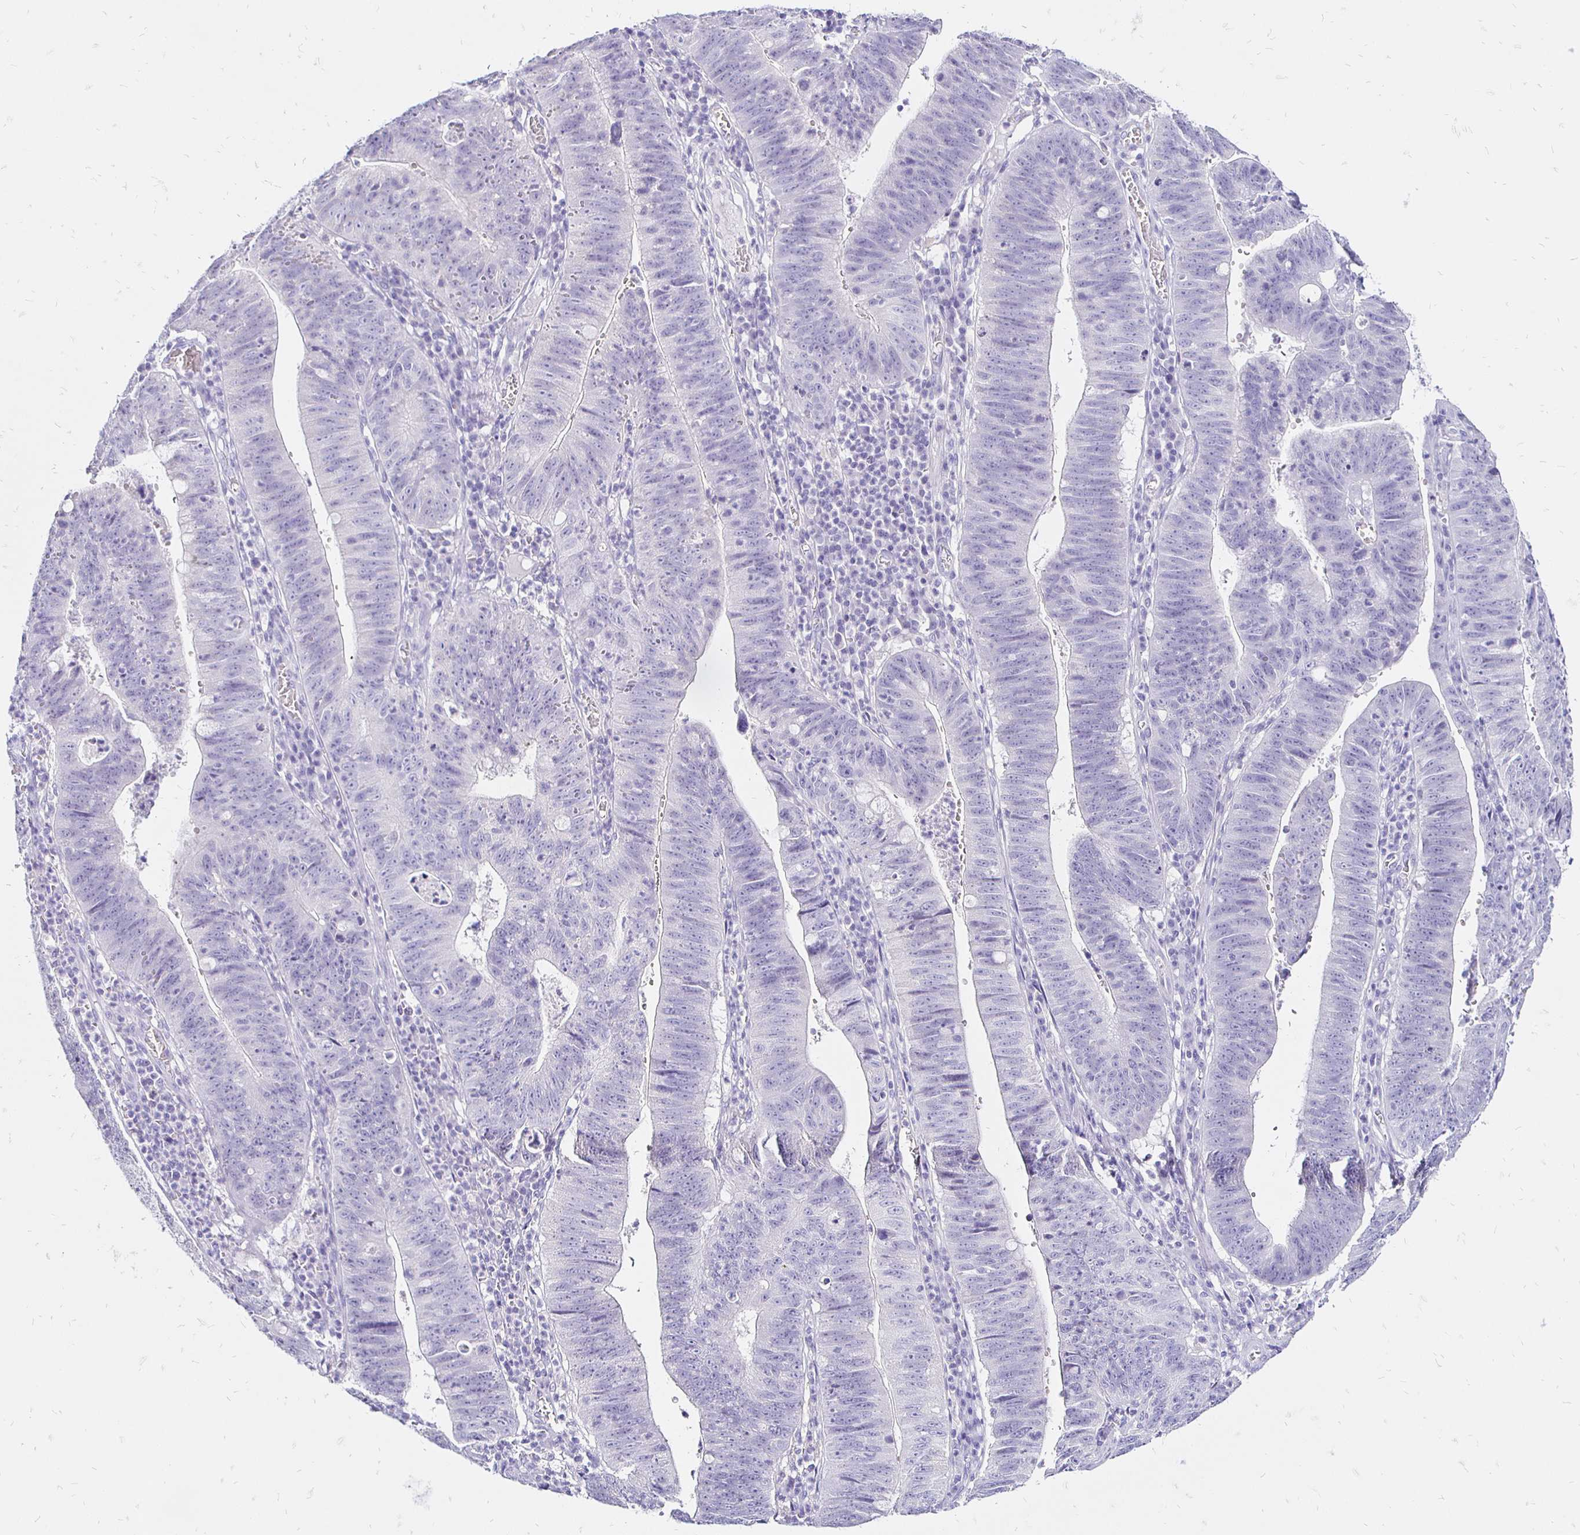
{"staining": {"intensity": "negative", "quantity": "none", "location": "none"}, "tissue": "stomach cancer", "cell_type": "Tumor cells", "image_type": "cancer", "snomed": [{"axis": "morphology", "description": "Adenocarcinoma, NOS"}, {"axis": "topography", "description": "Stomach"}], "caption": "Micrograph shows no significant protein expression in tumor cells of stomach adenocarcinoma.", "gene": "IRGC", "patient": {"sex": "male", "age": 59}}